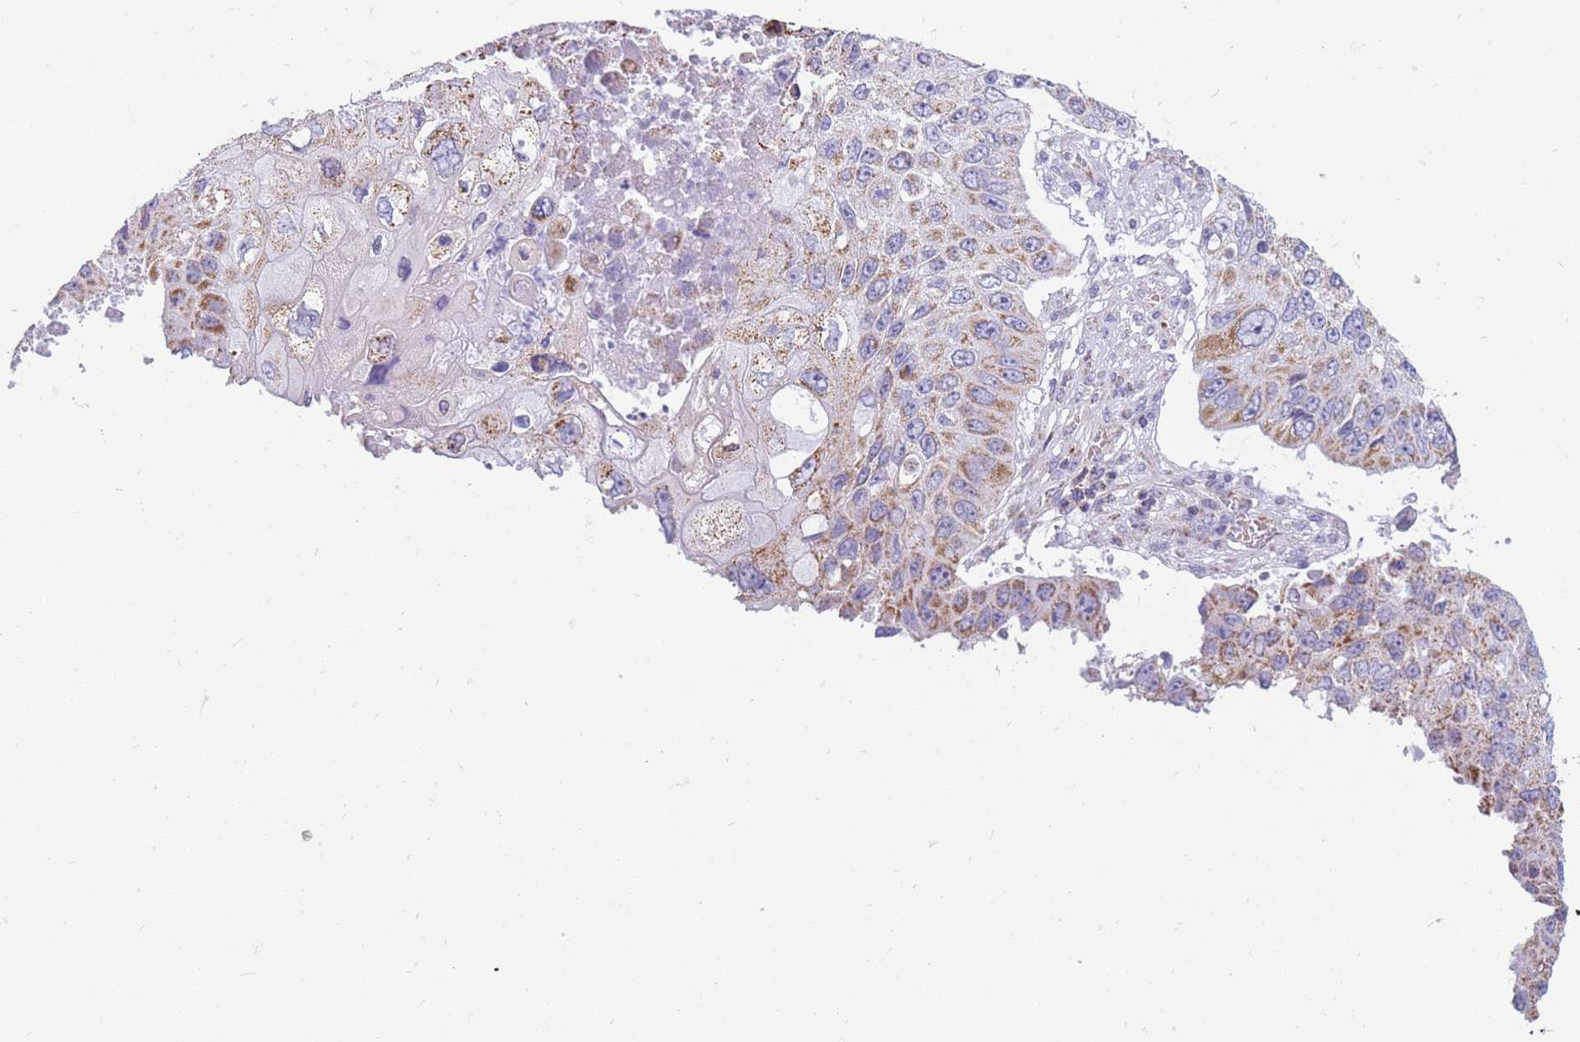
{"staining": {"intensity": "moderate", "quantity": "<25%", "location": "cytoplasmic/membranous"}, "tissue": "lung cancer", "cell_type": "Tumor cells", "image_type": "cancer", "snomed": [{"axis": "morphology", "description": "Squamous cell carcinoma, NOS"}, {"axis": "topography", "description": "Lung"}], "caption": "Human lung cancer (squamous cell carcinoma) stained with a protein marker reveals moderate staining in tumor cells.", "gene": "PCSK1", "patient": {"sex": "male", "age": 61}}